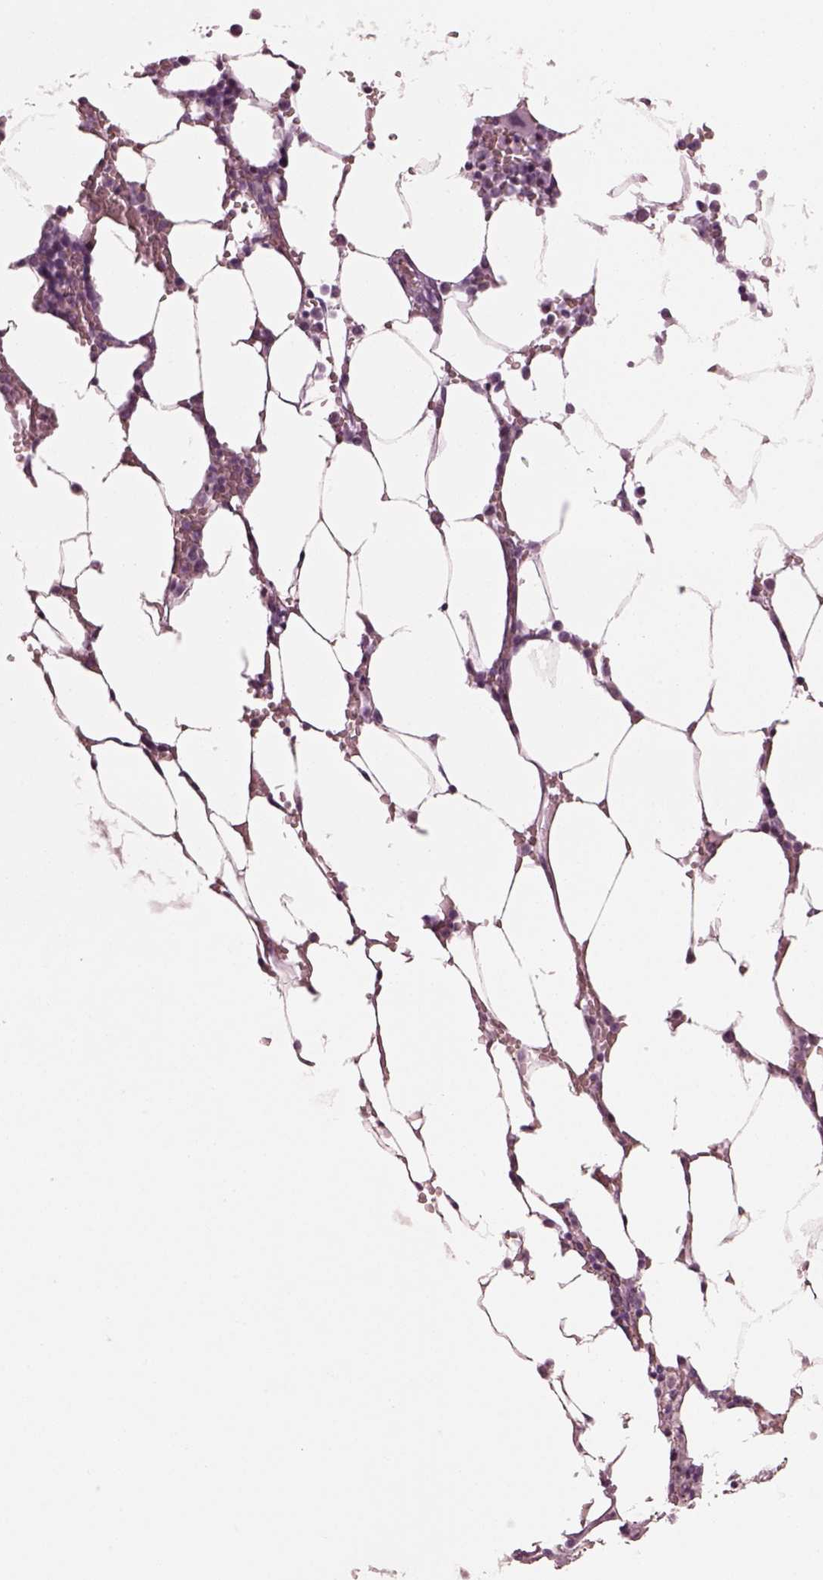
{"staining": {"intensity": "negative", "quantity": "none", "location": "none"}, "tissue": "bone marrow", "cell_type": "Hematopoietic cells", "image_type": "normal", "snomed": [{"axis": "morphology", "description": "Normal tissue, NOS"}, {"axis": "topography", "description": "Bone marrow"}], "caption": "Immunohistochemistry of normal bone marrow exhibits no expression in hematopoietic cells.", "gene": "ENSG00000289258", "patient": {"sex": "female", "age": 52}}